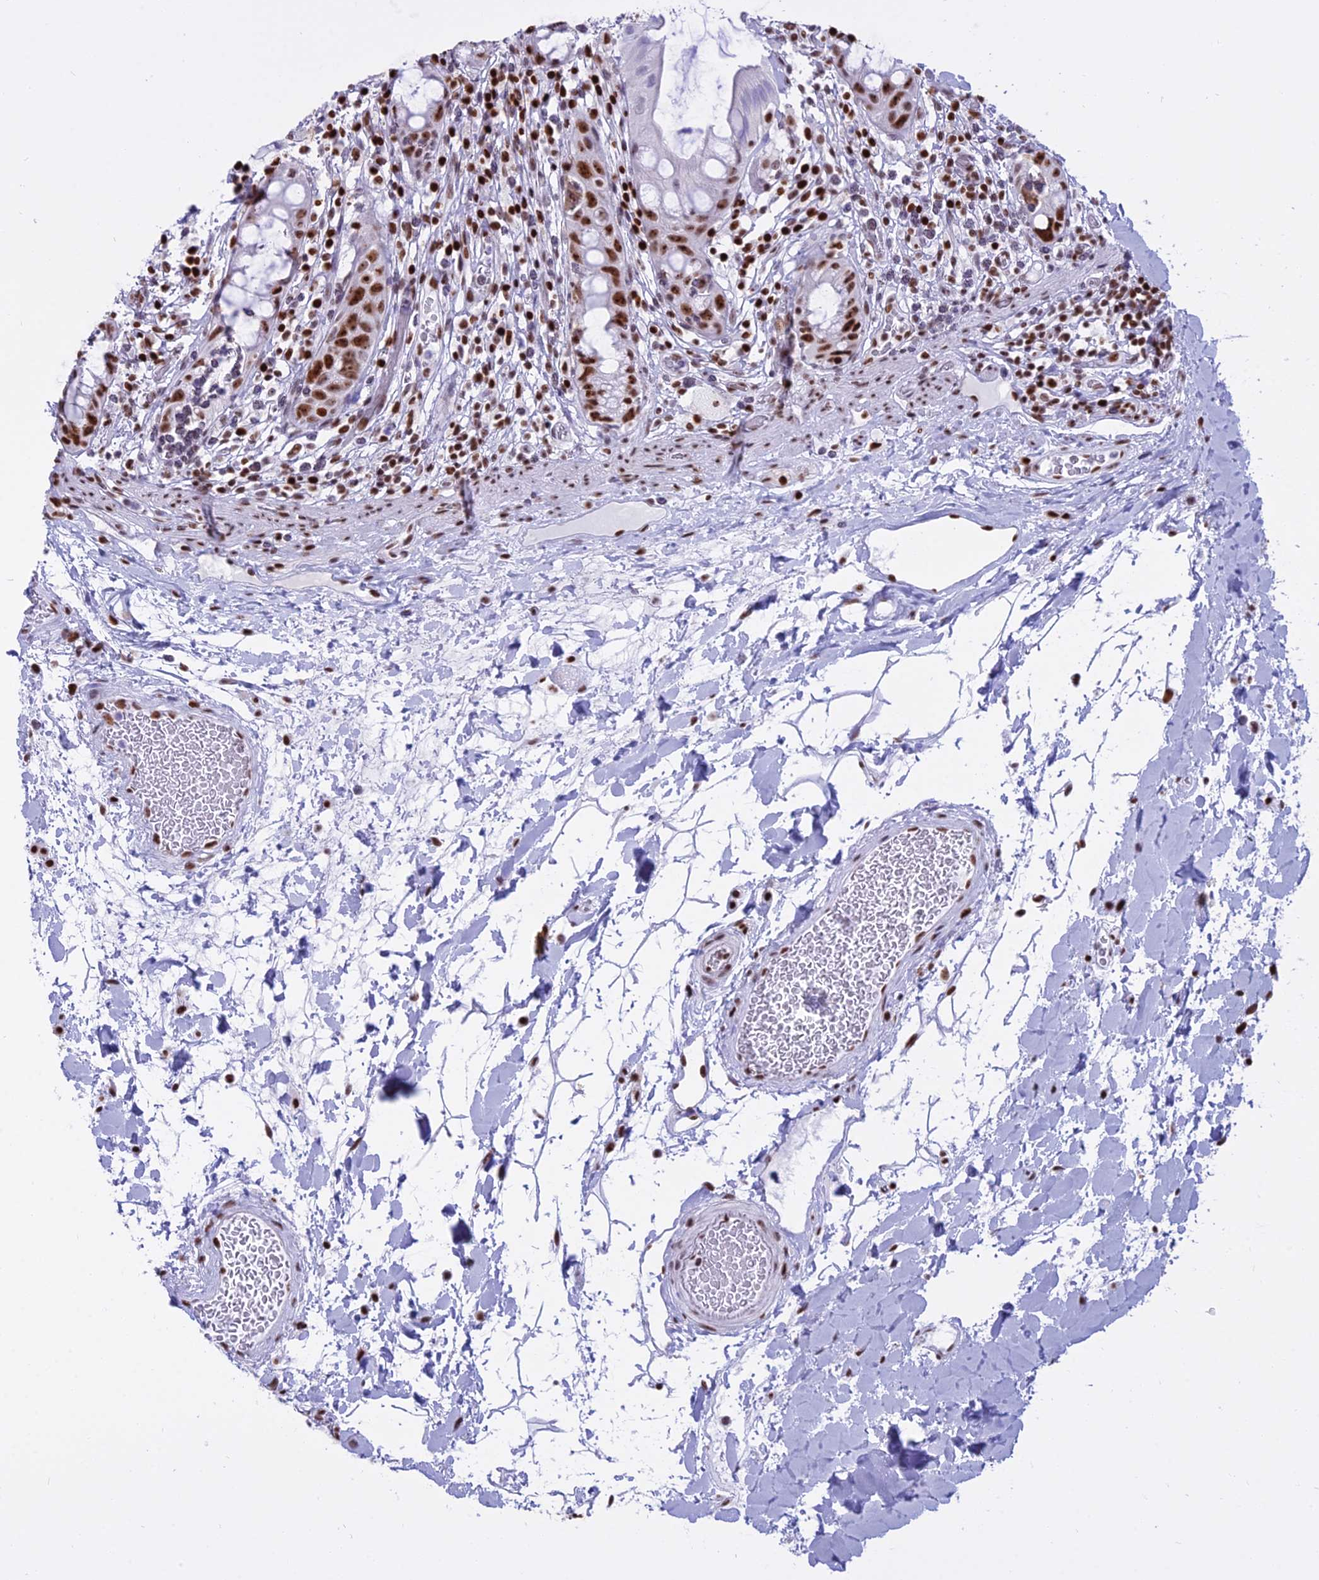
{"staining": {"intensity": "strong", "quantity": "25%-75%", "location": "nuclear"}, "tissue": "rectum", "cell_type": "Glandular cells", "image_type": "normal", "snomed": [{"axis": "morphology", "description": "Normal tissue, NOS"}, {"axis": "topography", "description": "Rectum"}], "caption": "The immunohistochemical stain labels strong nuclear positivity in glandular cells of benign rectum.", "gene": "PARP1", "patient": {"sex": "female", "age": 57}}